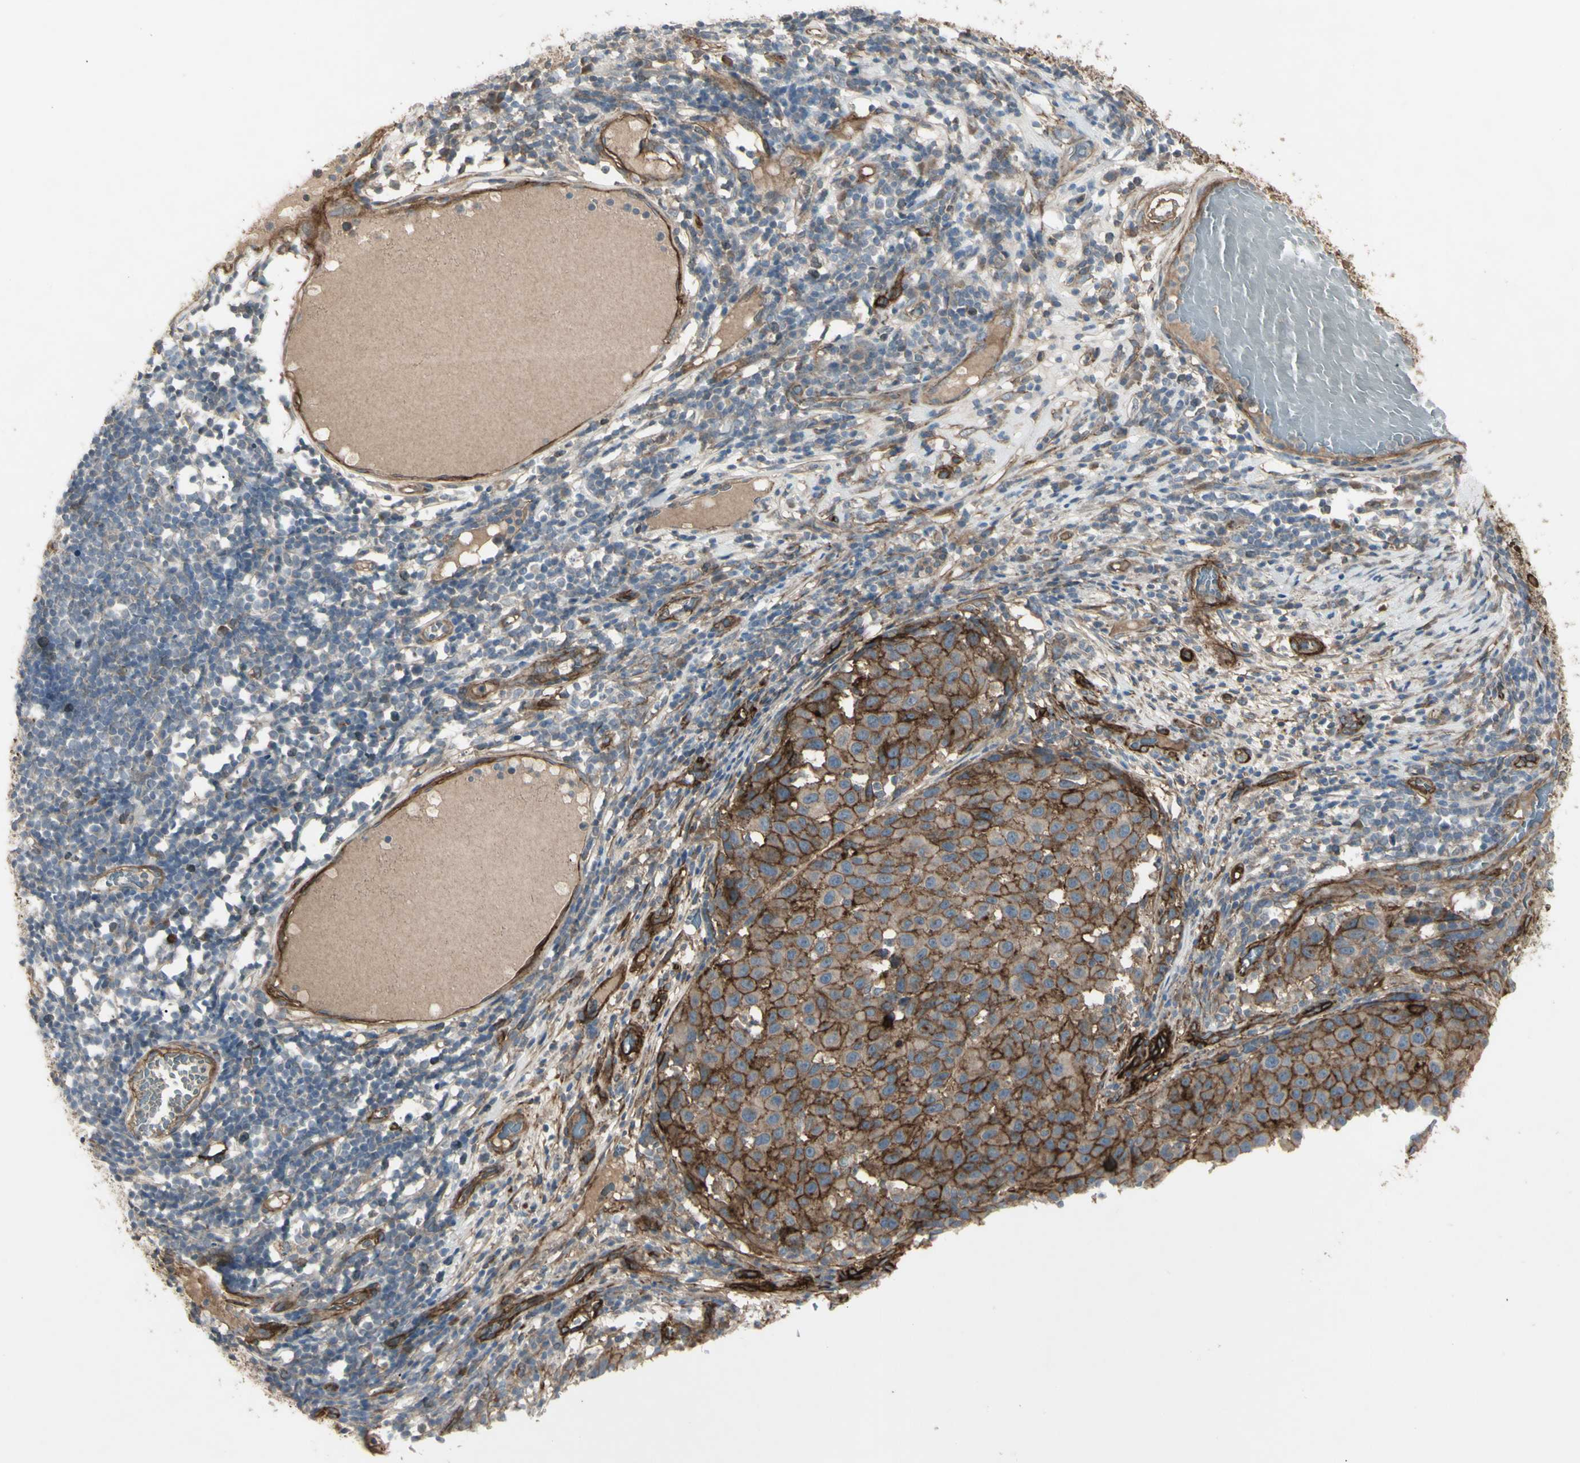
{"staining": {"intensity": "moderate", "quantity": ">75%", "location": "cytoplasmic/membranous"}, "tissue": "melanoma", "cell_type": "Tumor cells", "image_type": "cancer", "snomed": [{"axis": "morphology", "description": "Malignant melanoma, Metastatic site"}, {"axis": "topography", "description": "Lymph node"}], "caption": "Malignant melanoma (metastatic site) stained for a protein (brown) reveals moderate cytoplasmic/membranous positive positivity in about >75% of tumor cells.", "gene": "CD276", "patient": {"sex": "male", "age": 61}}